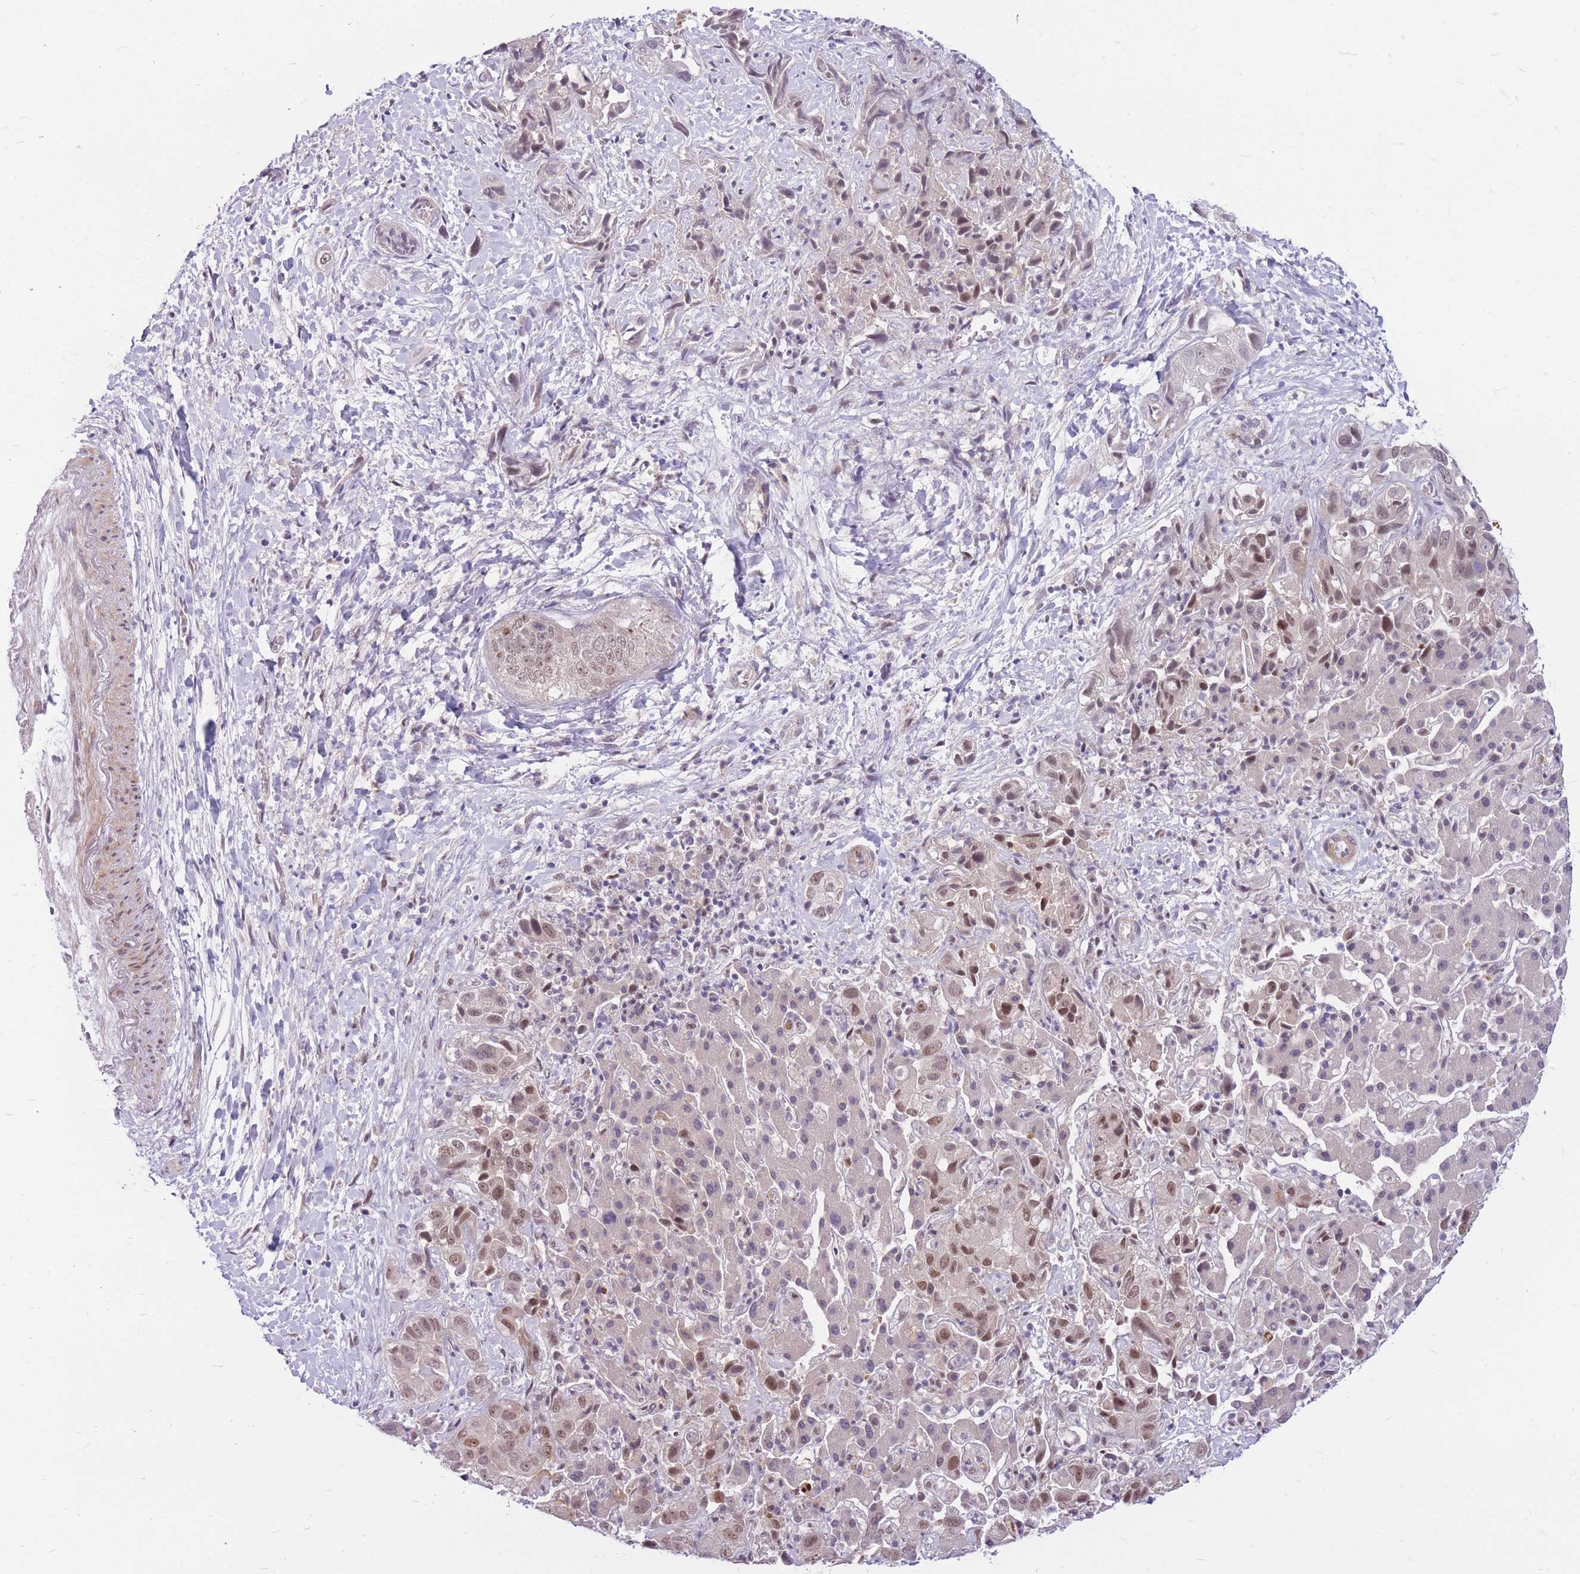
{"staining": {"intensity": "moderate", "quantity": "<25%", "location": "nuclear"}, "tissue": "liver cancer", "cell_type": "Tumor cells", "image_type": "cancer", "snomed": [{"axis": "morphology", "description": "Cholangiocarcinoma"}, {"axis": "topography", "description": "Liver"}], "caption": "Immunohistochemistry (IHC) staining of liver cholangiocarcinoma, which demonstrates low levels of moderate nuclear staining in approximately <25% of tumor cells indicating moderate nuclear protein positivity. The staining was performed using DAB (brown) for protein detection and nuclei were counterstained in hematoxylin (blue).", "gene": "ERCC2", "patient": {"sex": "female", "age": 52}}